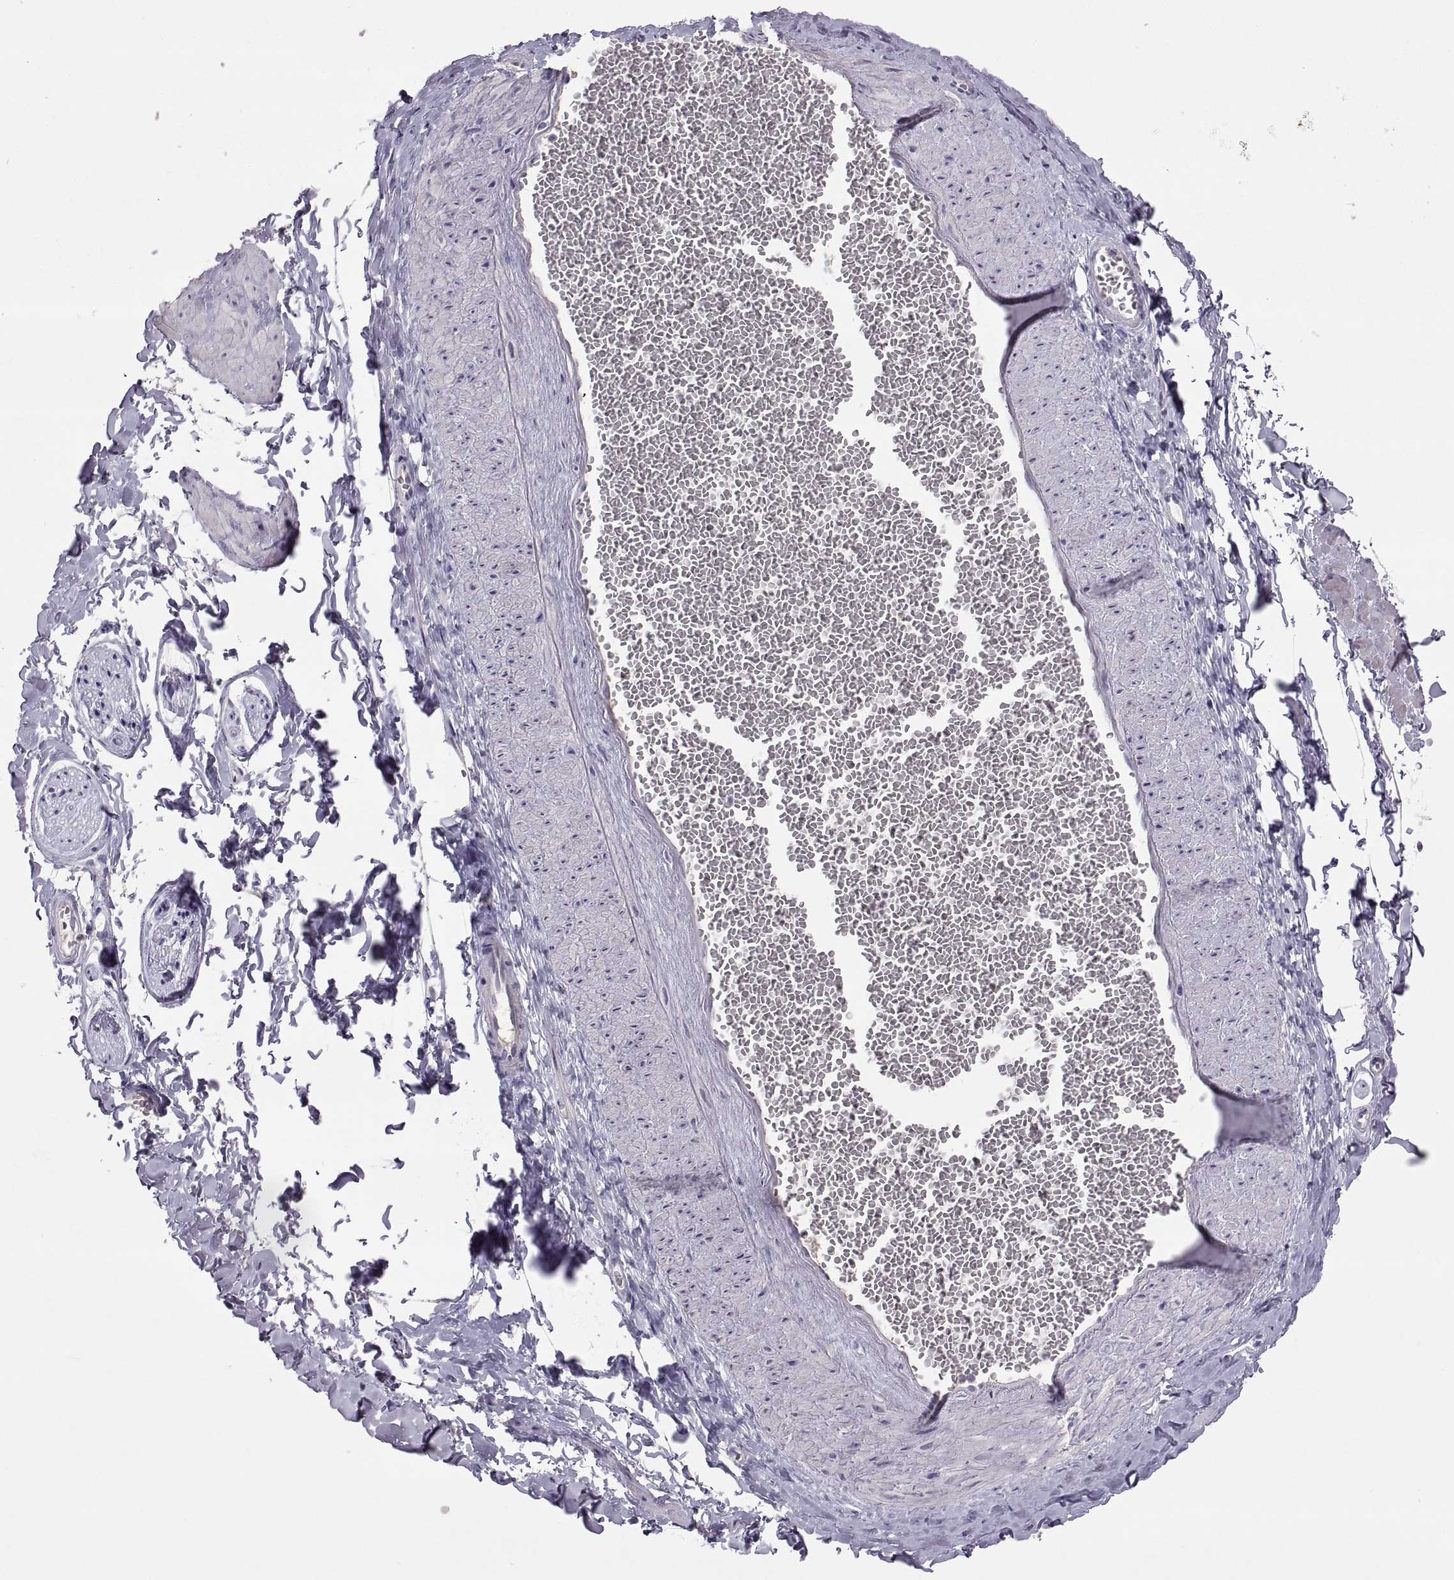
{"staining": {"intensity": "negative", "quantity": "none", "location": "none"}, "tissue": "adipose tissue", "cell_type": "Adipocytes", "image_type": "normal", "snomed": [{"axis": "morphology", "description": "Normal tissue, NOS"}, {"axis": "topography", "description": "Smooth muscle"}, {"axis": "topography", "description": "Peripheral nerve tissue"}], "caption": "Immunohistochemical staining of benign adipose tissue shows no significant expression in adipocytes.", "gene": "TBX19", "patient": {"sex": "male", "age": 22}}